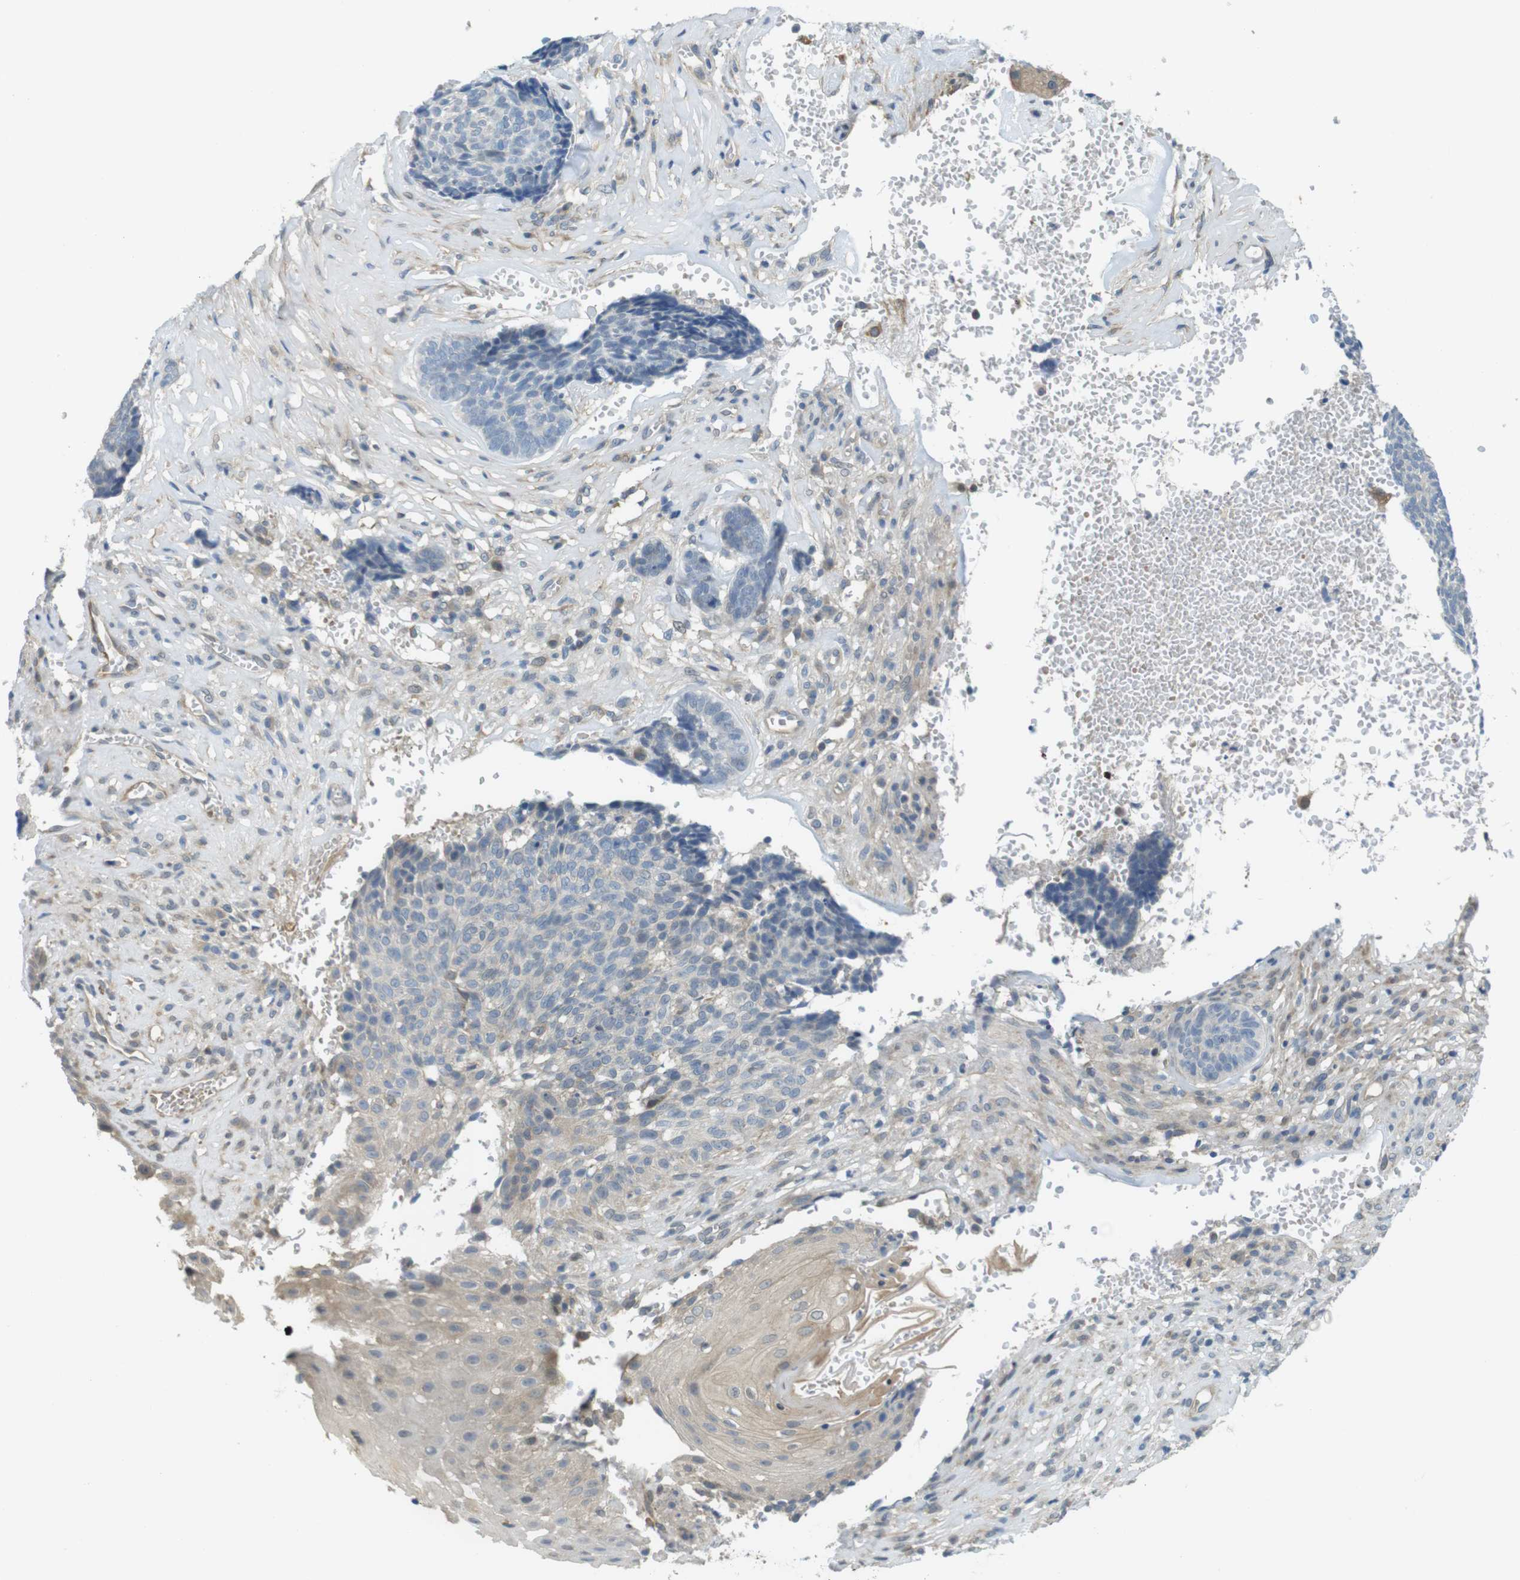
{"staining": {"intensity": "weak", "quantity": "<25%", "location": "cytoplasmic/membranous"}, "tissue": "skin cancer", "cell_type": "Tumor cells", "image_type": "cancer", "snomed": [{"axis": "morphology", "description": "Basal cell carcinoma"}, {"axis": "topography", "description": "Skin"}], "caption": "Immunohistochemistry (IHC) image of neoplastic tissue: human skin cancer stained with DAB (3,3'-diaminobenzidine) shows no significant protein staining in tumor cells.", "gene": "ABHD15", "patient": {"sex": "male", "age": 84}}